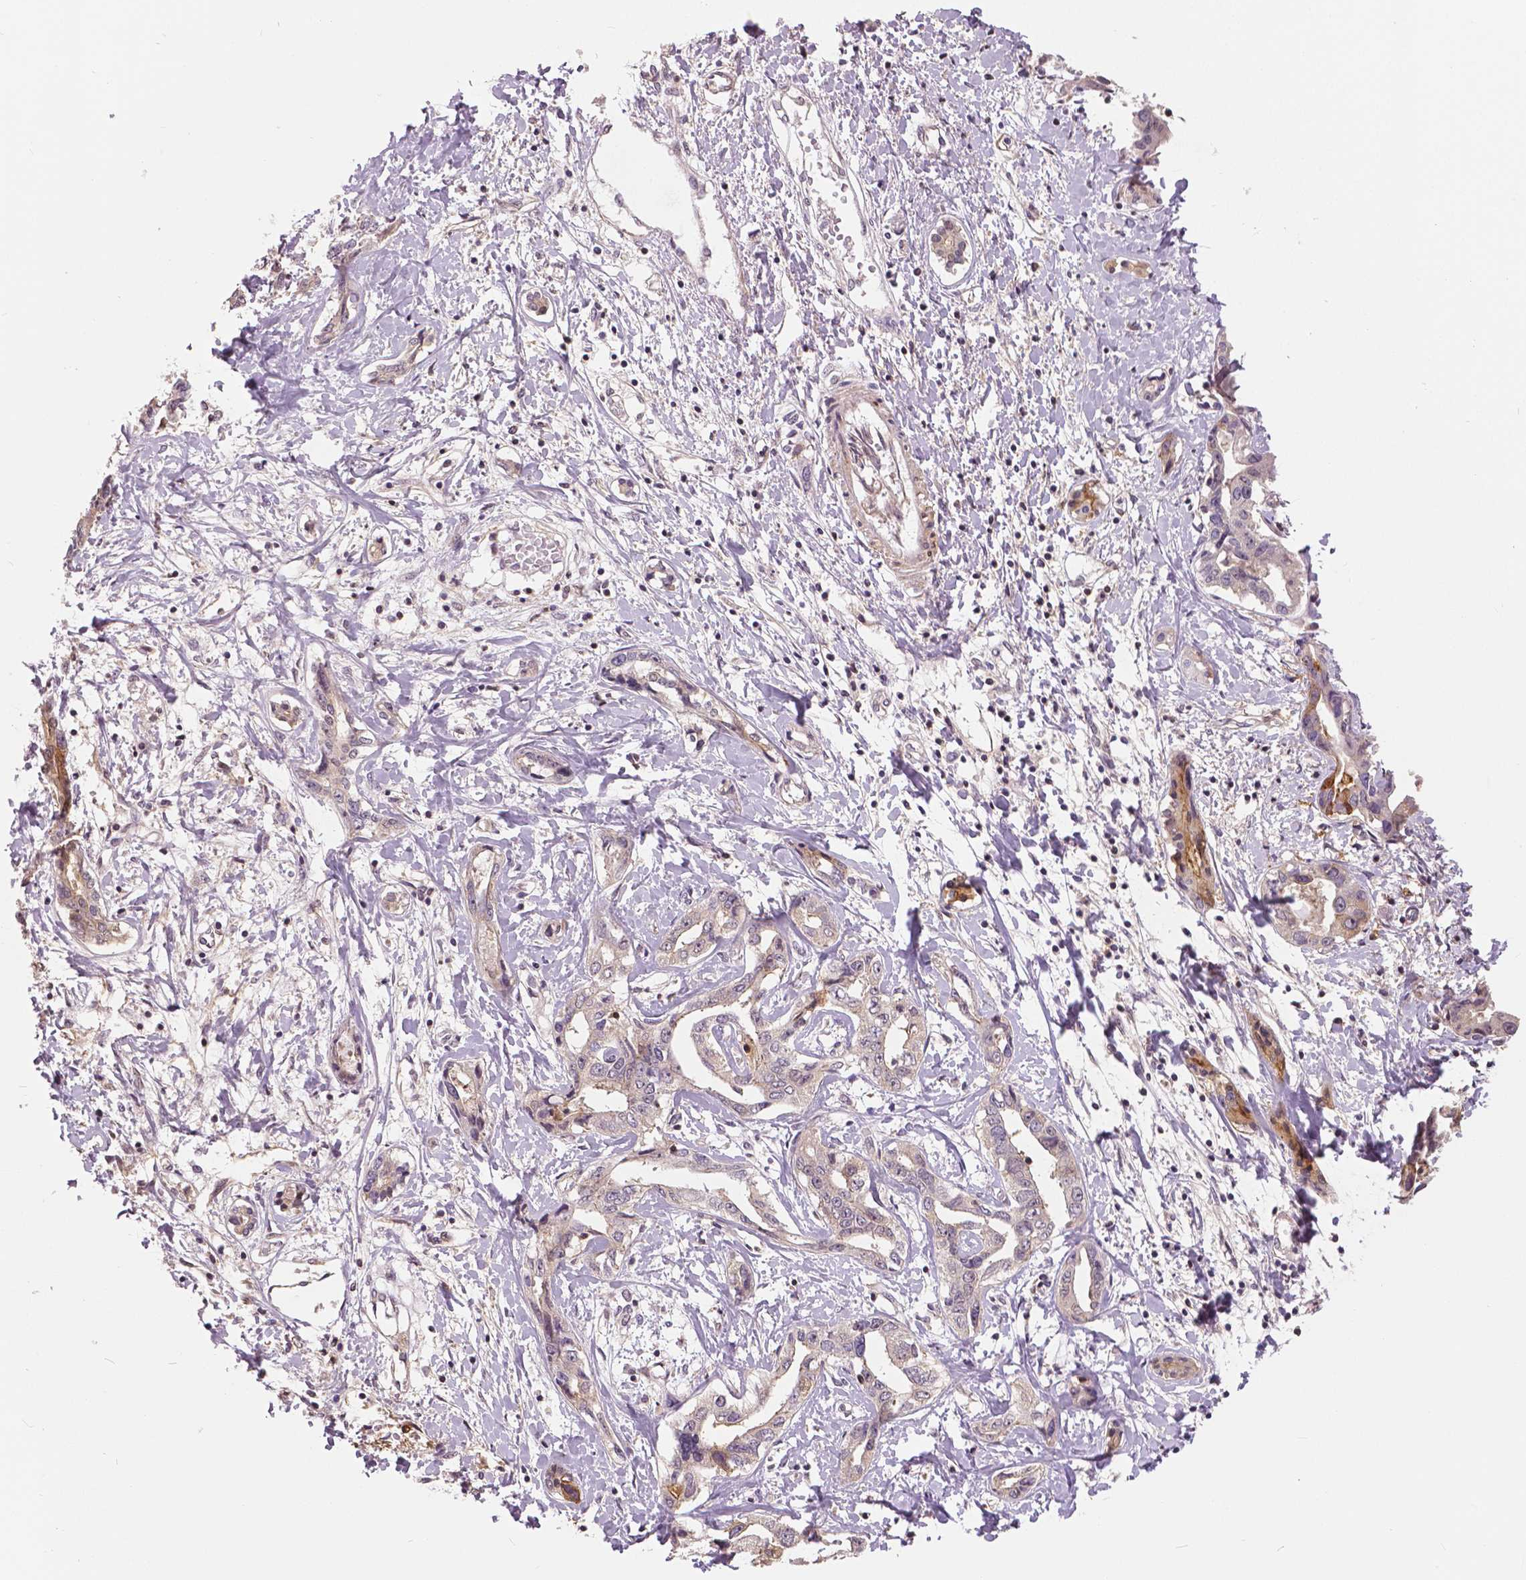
{"staining": {"intensity": "moderate", "quantity": "<25%", "location": "cytoplasmic/membranous"}, "tissue": "liver cancer", "cell_type": "Tumor cells", "image_type": "cancer", "snomed": [{"axis": "morphology", "description": "Cholangiocarcinoma"}, {"axis": "topography", "description": "Liver"}], "caption": "There is low levels of moderate cytoplasmic/membranous positivity in tumor cells of liver cancer (cholangiocarcinoma), as demonstrated by immunohistochemical staining (brown color).", "gene": "ANXA13", "patient": {"sex": "male", "age": 59}}